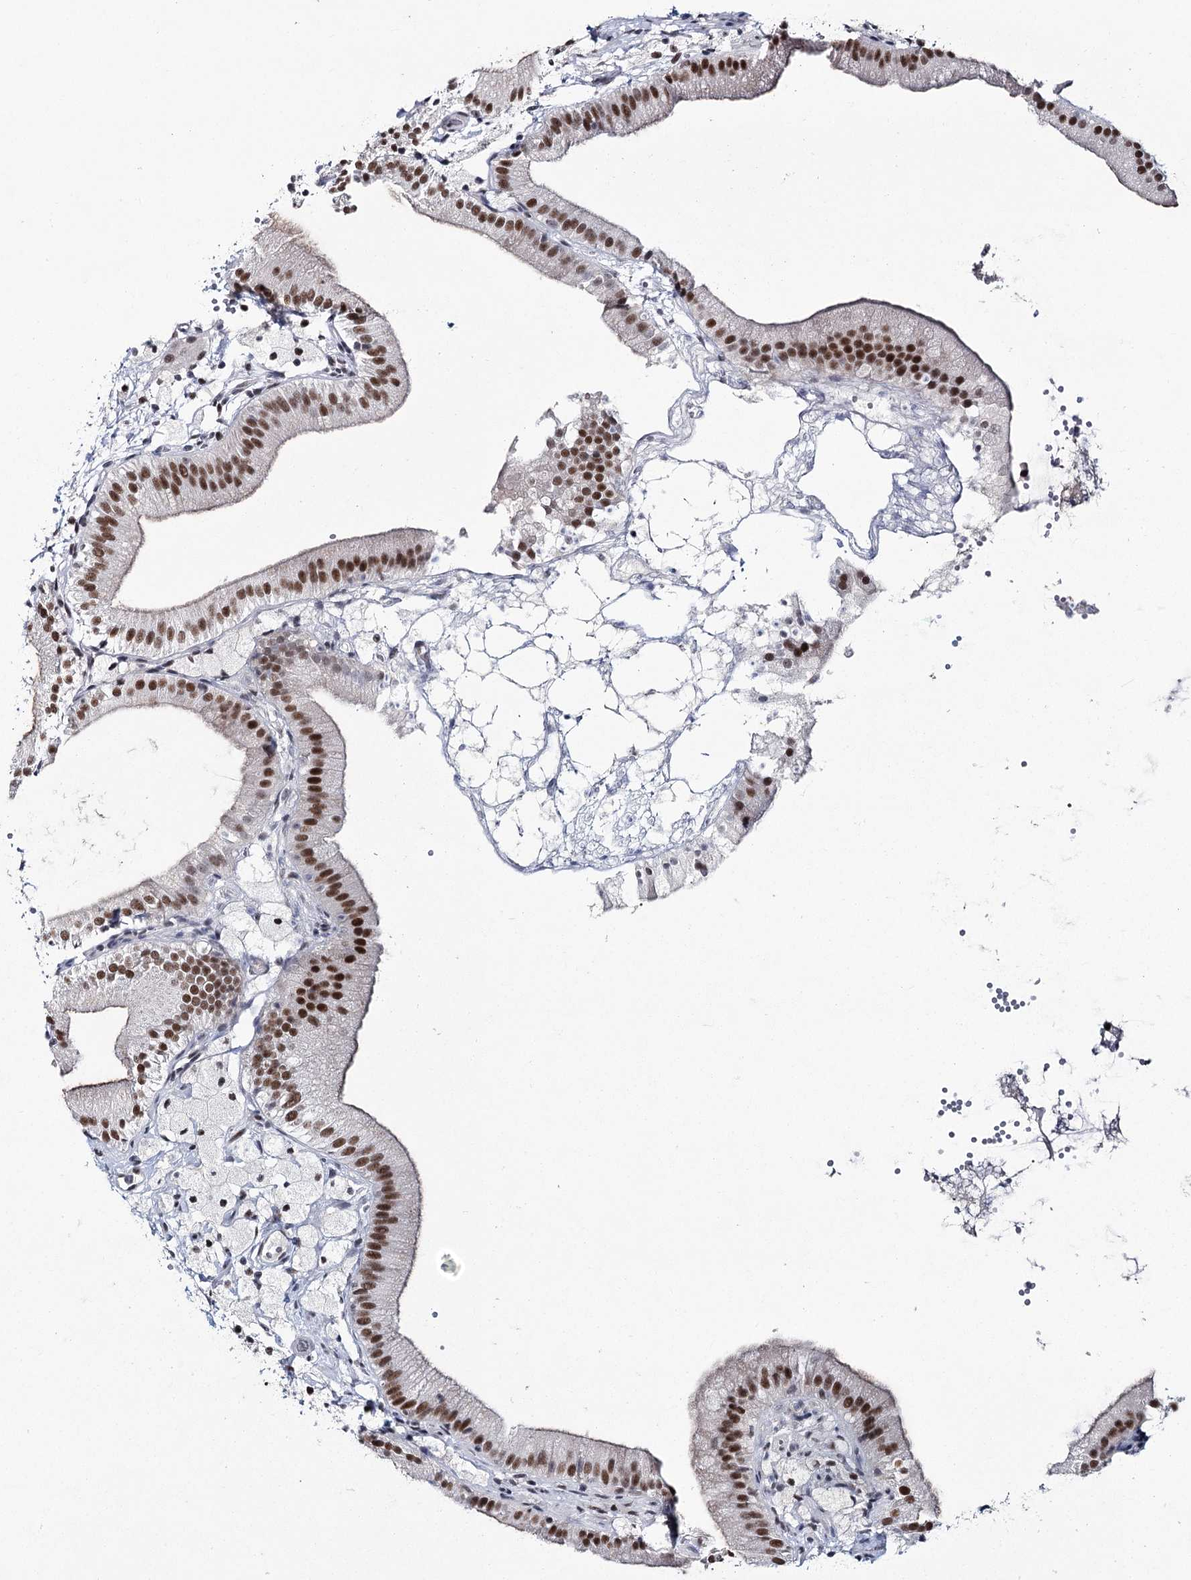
{"staining": {"intensity": "strong", "quantity": ">75%", "location": "nuclear"}, "tissue": "gallbladder", "cell_type": "Glandular cells", "image_type": "normal", "snomed": [{"axis": "morphology", "description": "Normal tissue, NOS"}, {"axis": "topography", "description": "Gallbladder"}], "caption": "The micrograph demonstrates immunohistochemical staining of normal gallbladder. There is strong nuclear positivity is appreciated in about >75% of glandular cells. (DAB (3,3'-diaminobenzidine) IHC, brown staining for protein, blue staining for nuclei).", "gene": "SCAF8", "patient": {"sex": "male", "age": 55}}